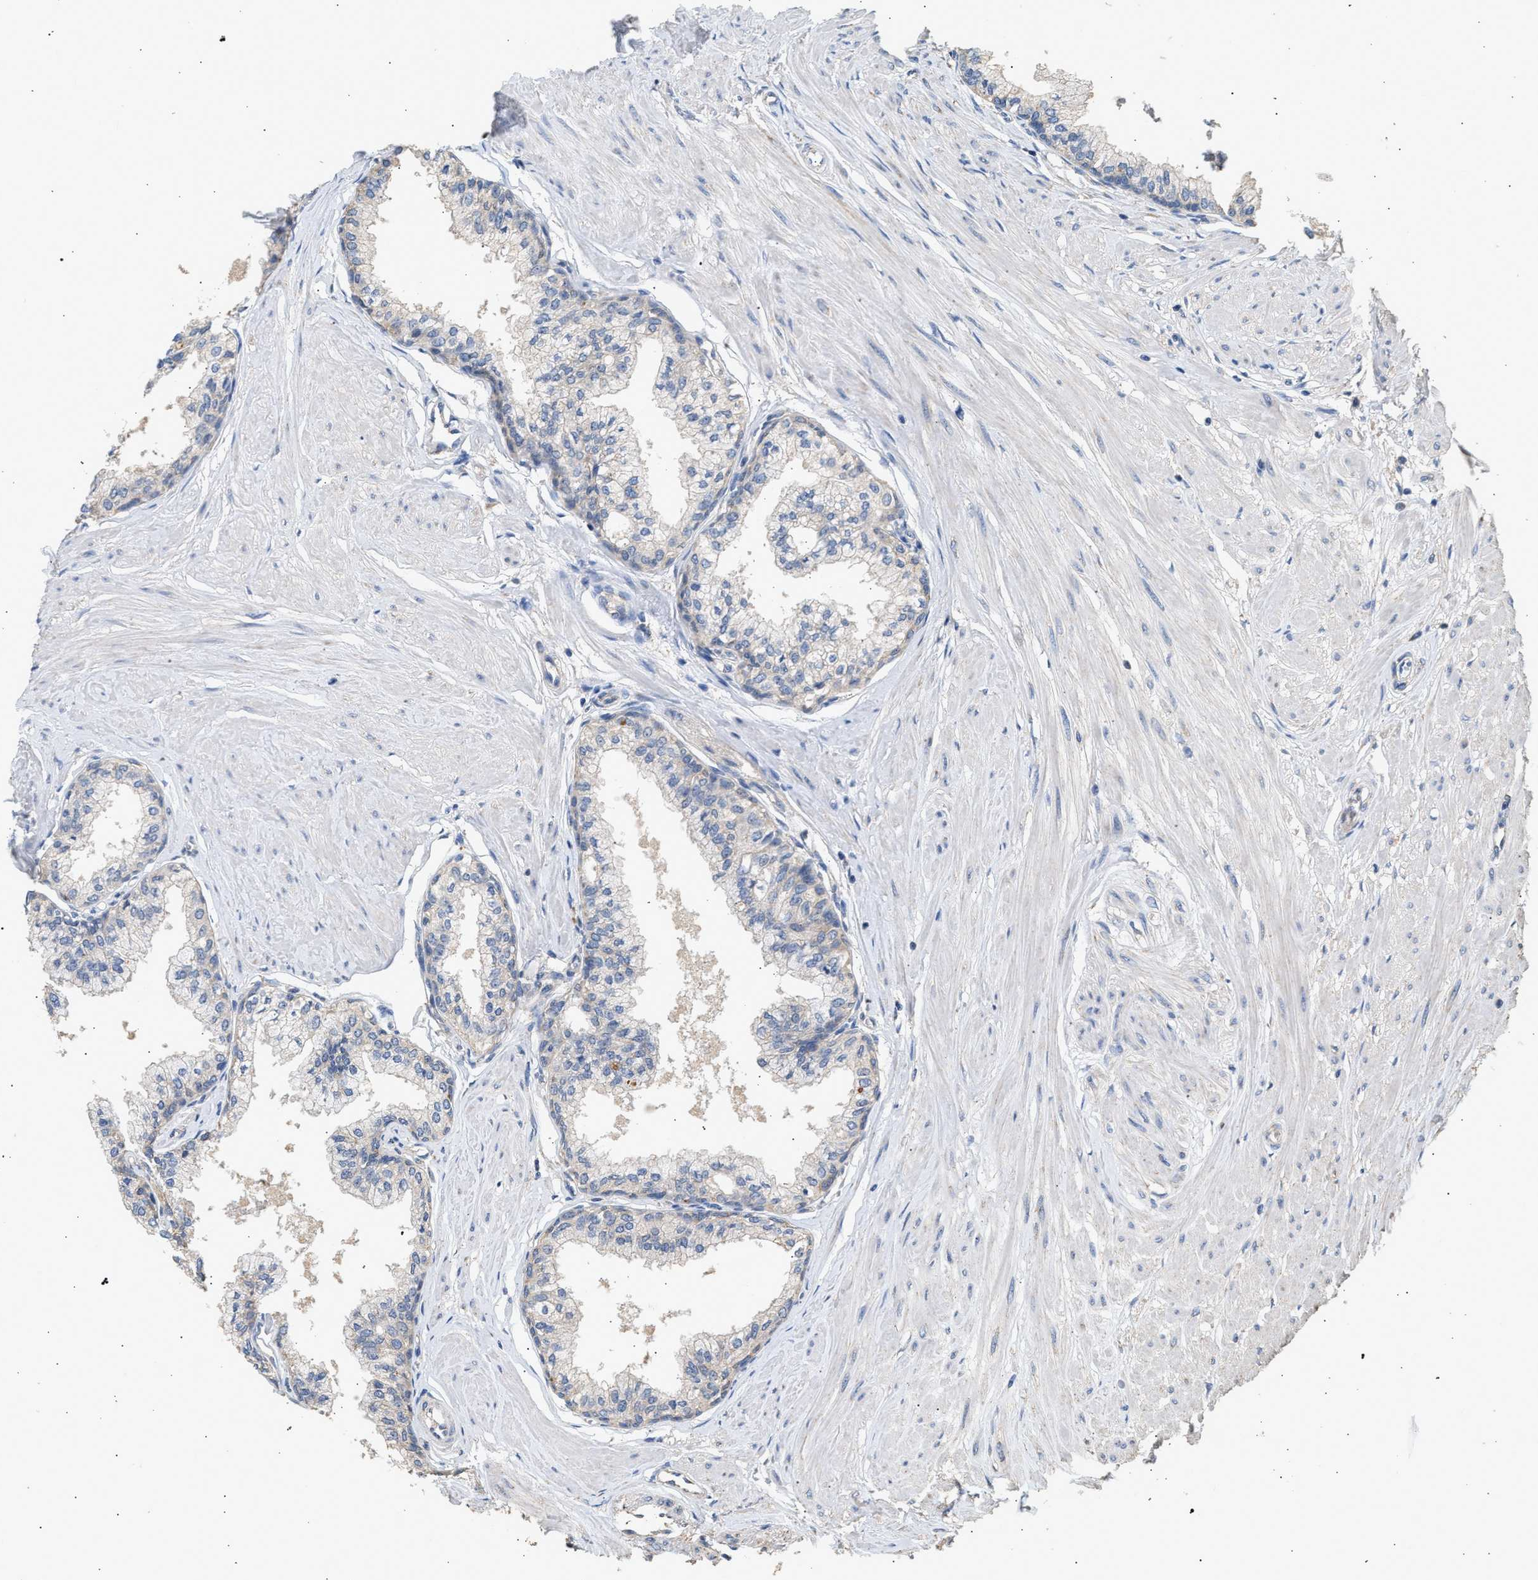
{"staining": {"intensity": "weak", "quantity": "25%-75%", "location": "cytoplasmic/membranous"}, "tissue": "seminal vesicle", "cell_type": "Glandular cells", "image_type": "normal", "snomed": [{"axis": "morphology", "description": "Normal tissue, NOS"}, {"axis": "topography", "description": "Prostate"}, {"axis": "topography", "description": "Seminal veicle"}], "caption": "Seminal vesicle stained with DAB immunohistochemistry exhibits low levels of weak cytoplasmic/membranous staining in approximately 25%-75% of glandular cells. (Stains: DAB in brown, nuclei in blue, Microscopy: brightfield microscopy at high magnification).", "gene": "WDR31", "patient": {"sex": "male", "age": 60}}